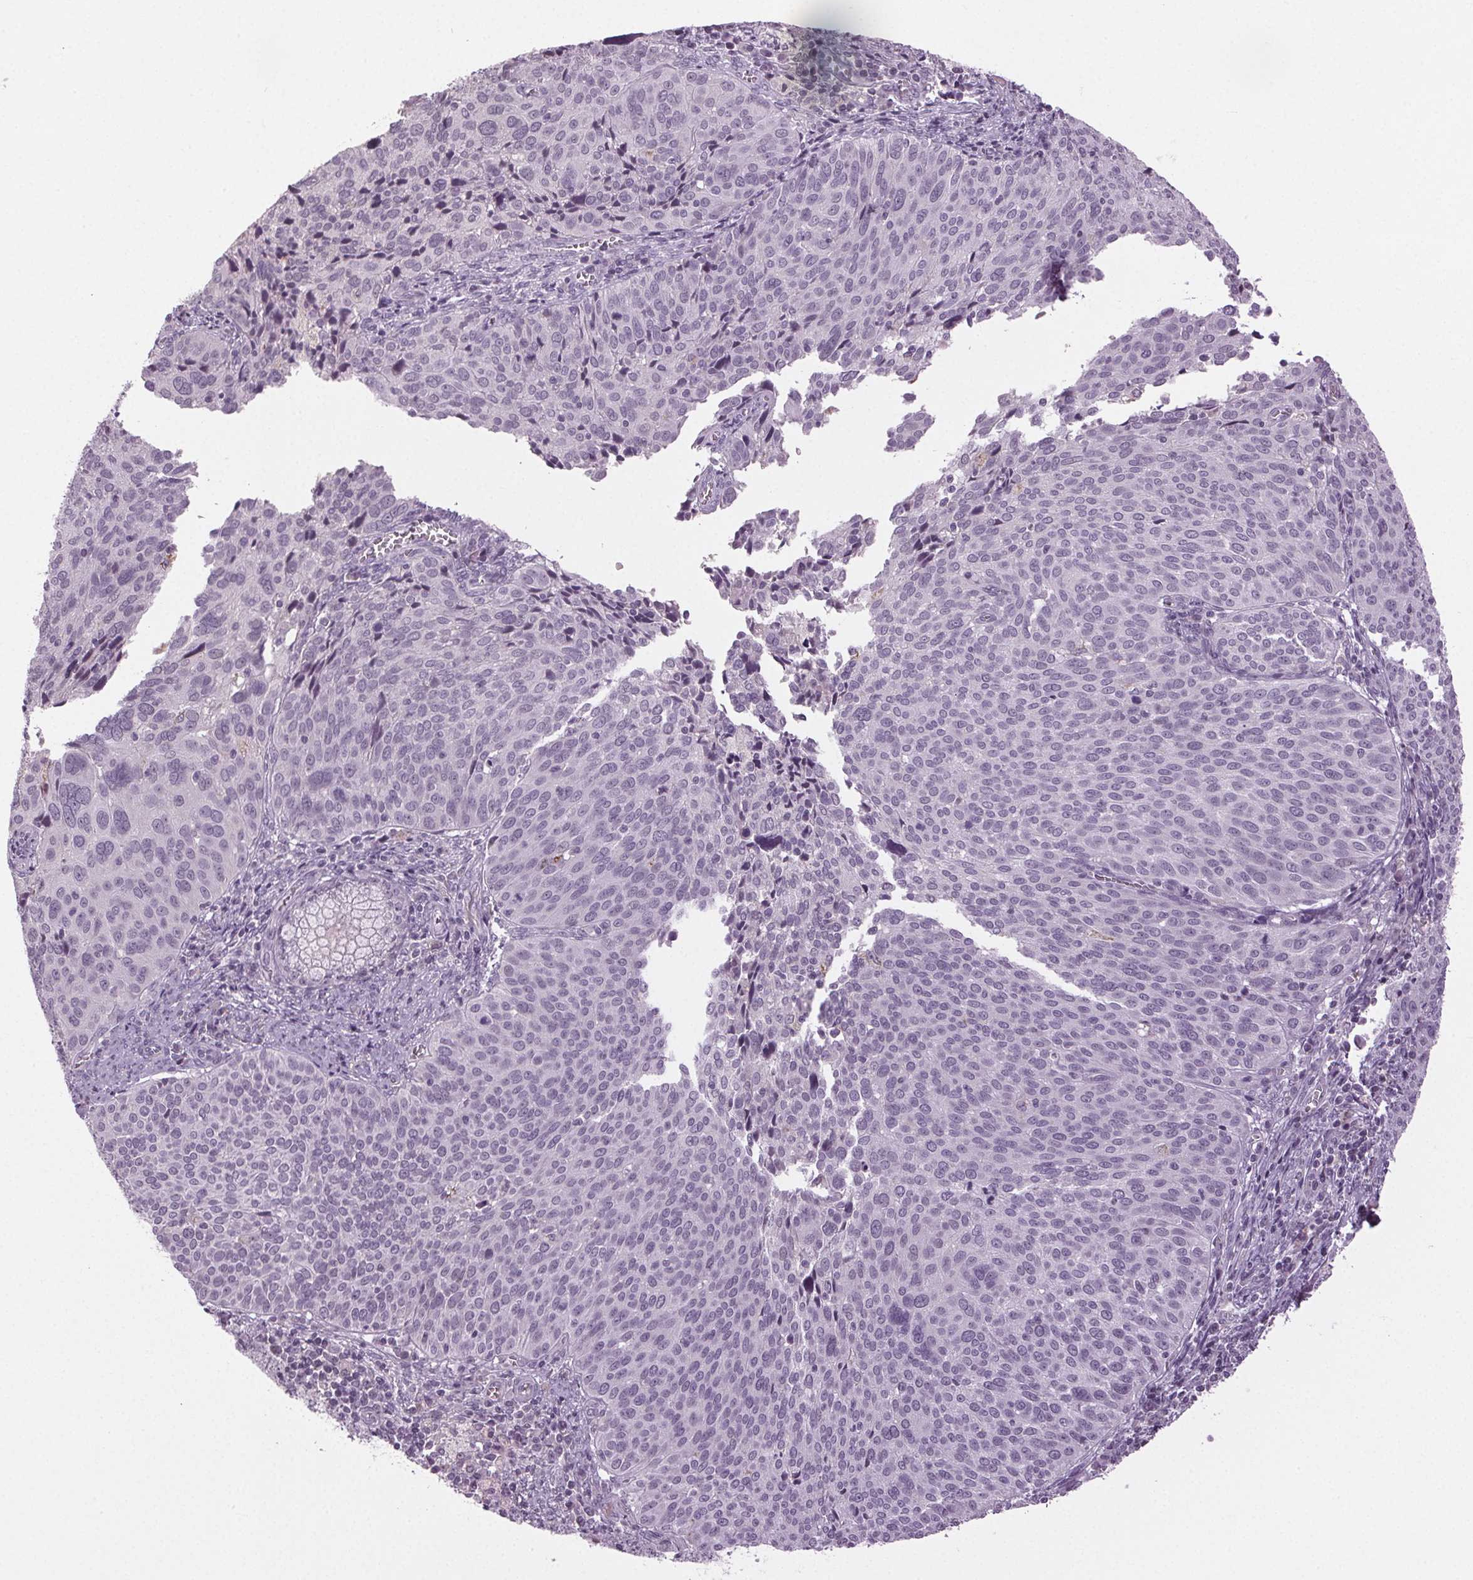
{"staining": {"intensity": "negative", "quantity": "none", "location": "none"}, "tissue": "cervical cancer", "cell_type": "Tumor cells", "image_type": "cancer", "snomed": [{"axis": "morphology", "description": "Squamous cell carcinoma, NOS"}, {"axis": "topography", "description": "Cervix"}], "caption": "The IHC histopathology image has no significant staining in tumor cells of cervical squamous cell carcinoma tissue.", "gene": "DNAH12", "patient": {"sex": "female", "age": 39}}